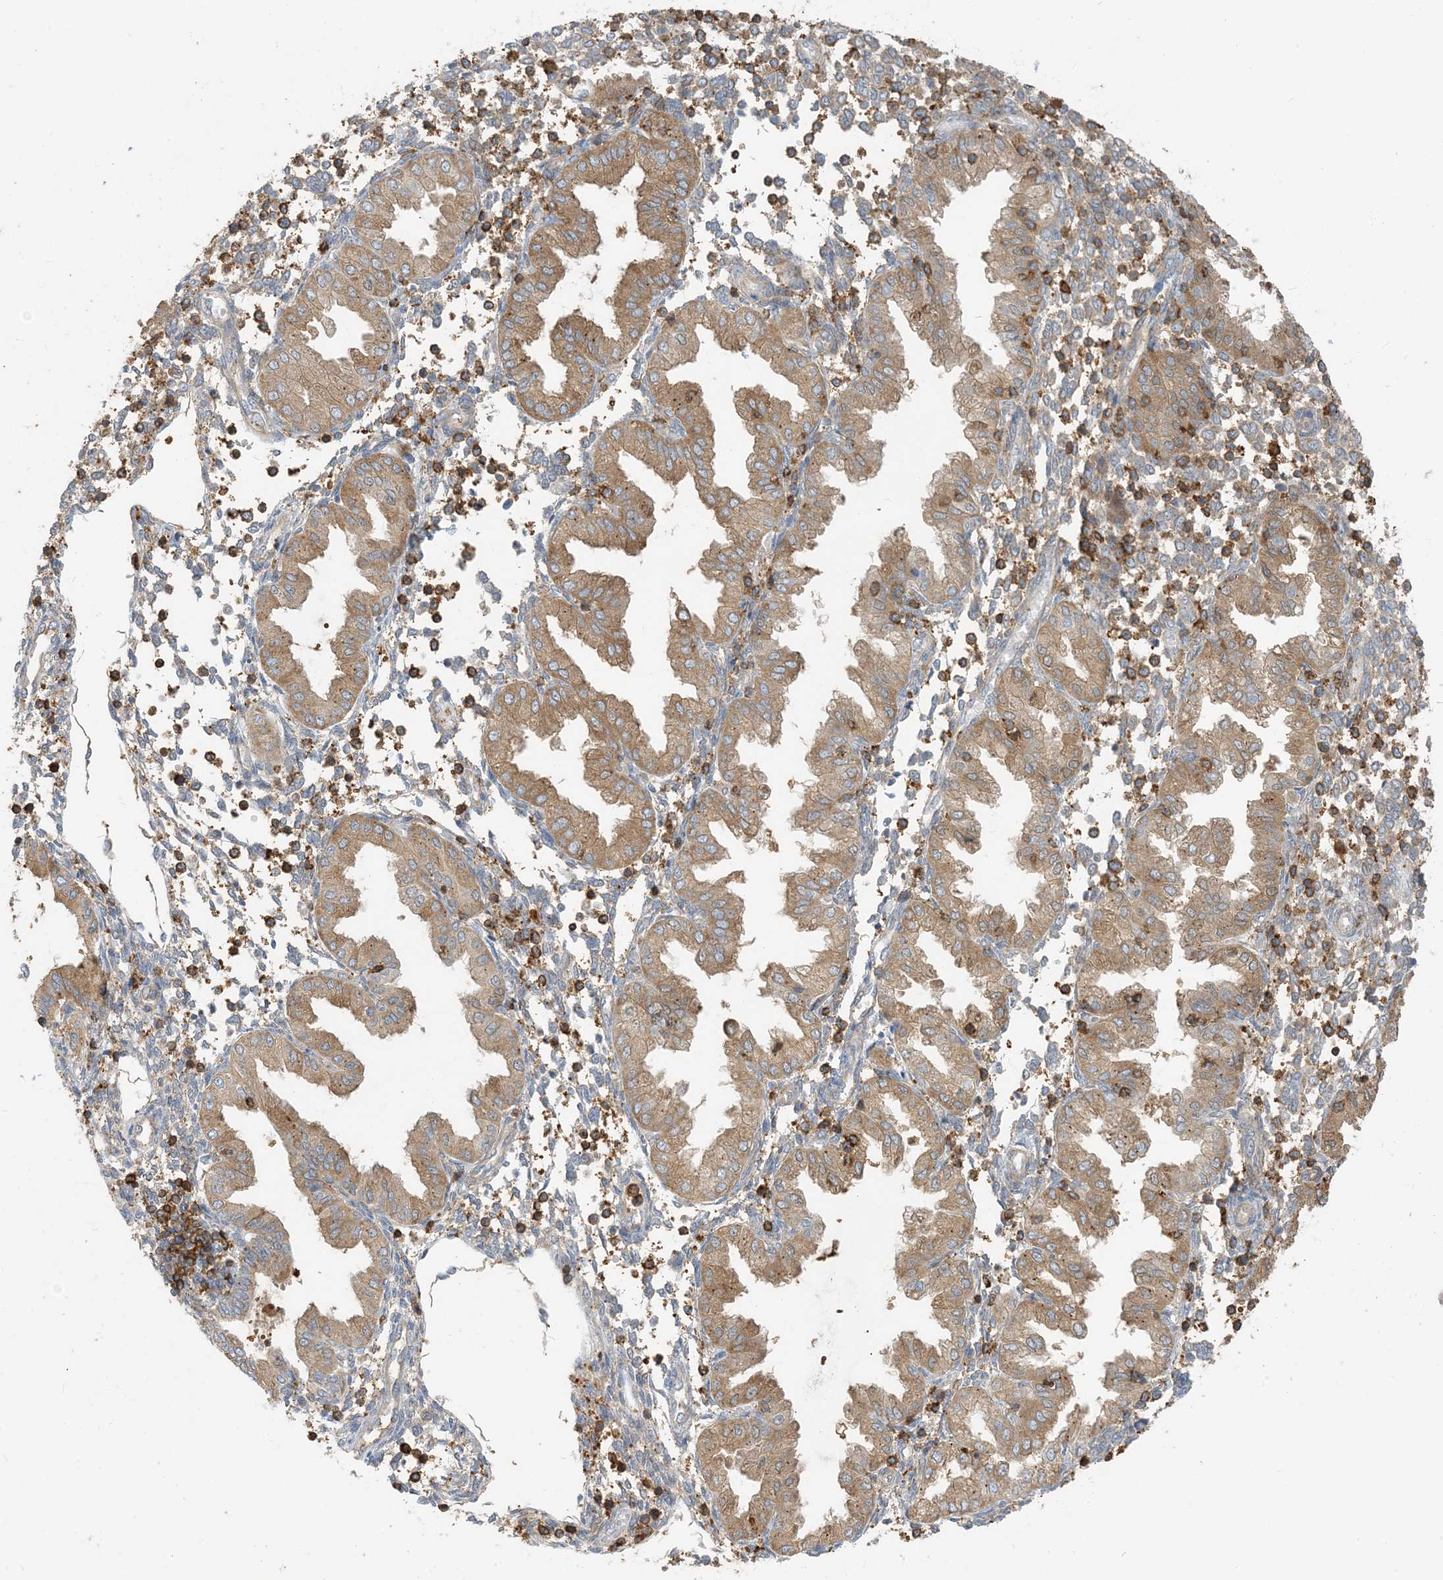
{"staining": {"intensity": "negative", "quantity": "none", "location": "none"}, "tissue": "endometrium", "cell_type": "Cells in endometrial stroma", "image_type": "normal", "snomed": [{"axis": "morphology", "description": "Normal tissue, NOS"}, {"axis": "topography", "description": "Endometrium"}], "caption": "This is a photomicrograph of immunohistochemistry (IHC) staining of normal endometrium, which shows no expression in cells in endometrial stroma. (Brightfield microscopy of DAB immunohistochemistry at high magnification).", "gene": "SFMBT2", "patient": {"sex": "female", "age": 53}}